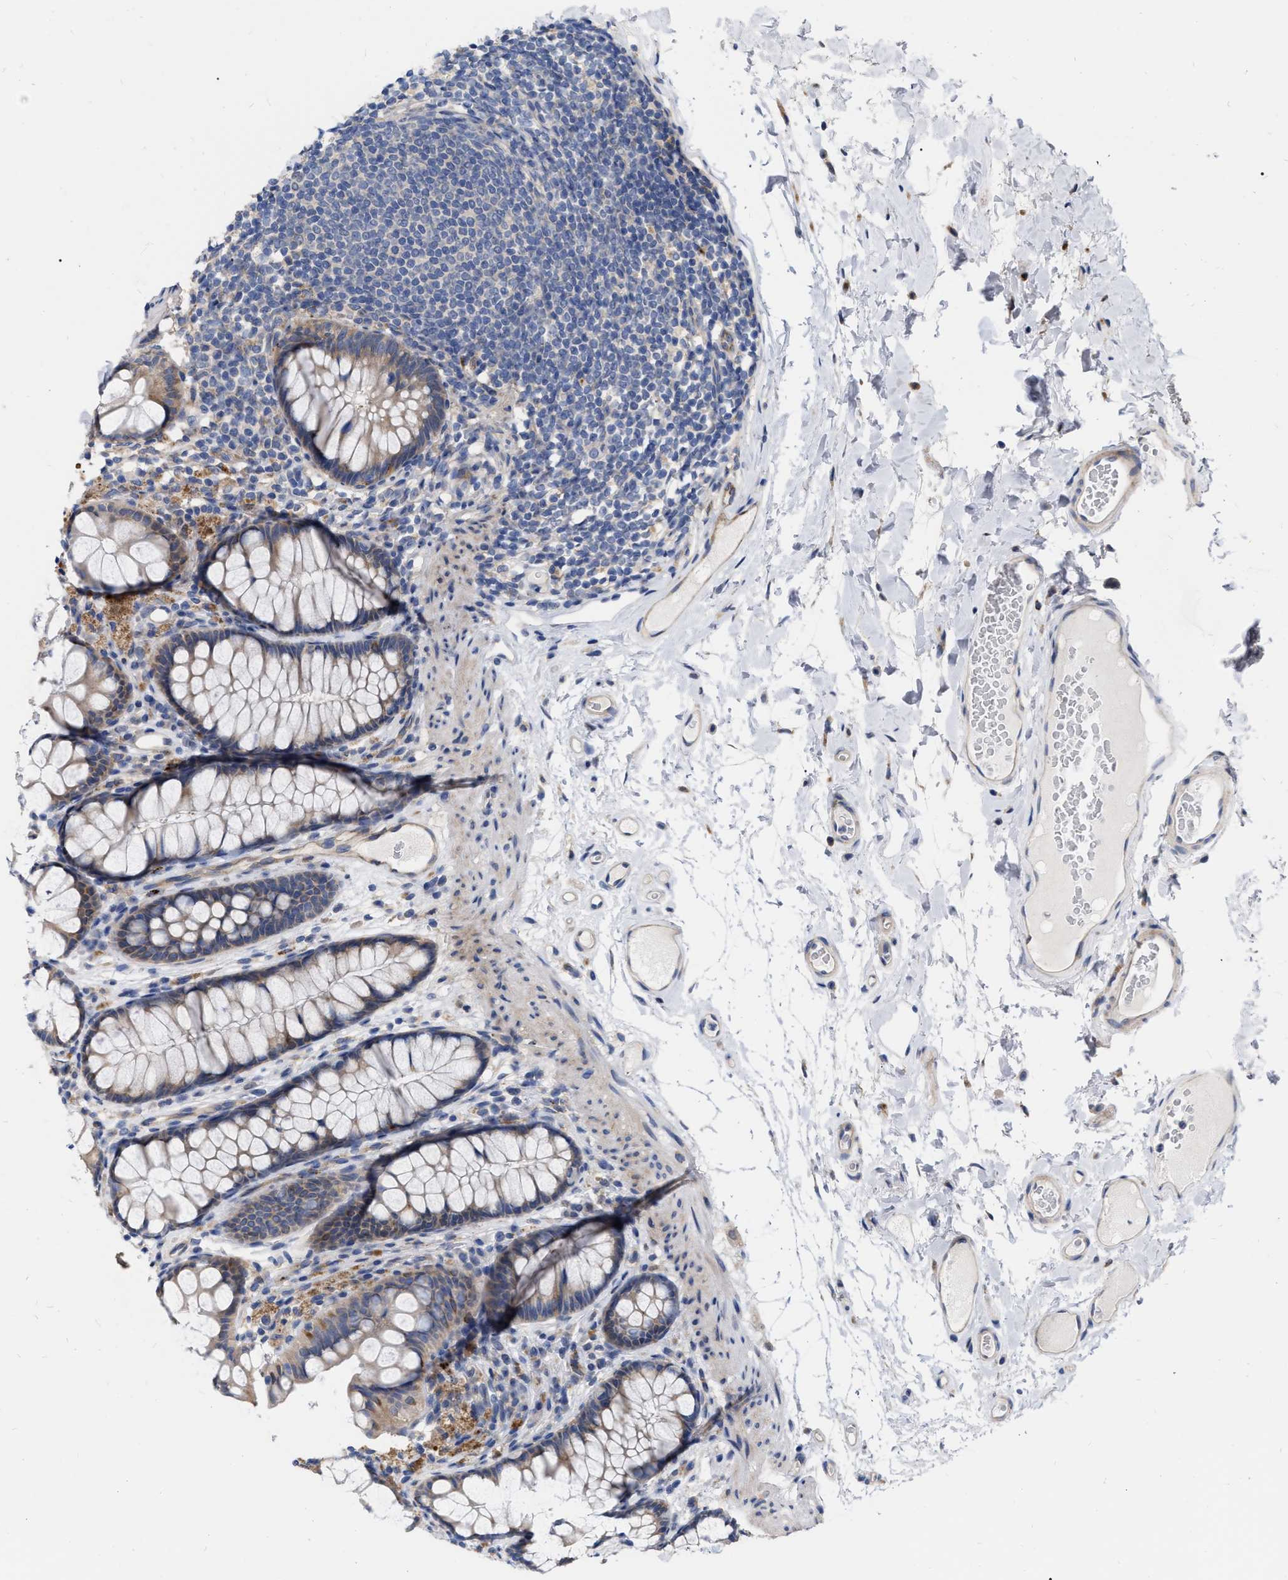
{"staining": {"intensity": "weak", "quantity": ">75%", "location": "cytoplasmic/membranous"}, "tissue": "colon", "cell_type": "Endothelial cells", "image_type": "normal", "snomed": [{"axis": "morphology", "description": "Normal tissue, NOS"}, {"axis": "topography", "description": "Colon"}], "caption": "Protein staining displays weak cytoplasmic/membranous expression in approximately >75% of endothelial cells in unremarkable colon. (IHC, brightfield microscopy, high magnification).", "gene": "MLST8", "patient": {"sex": "female", "age": 55}}